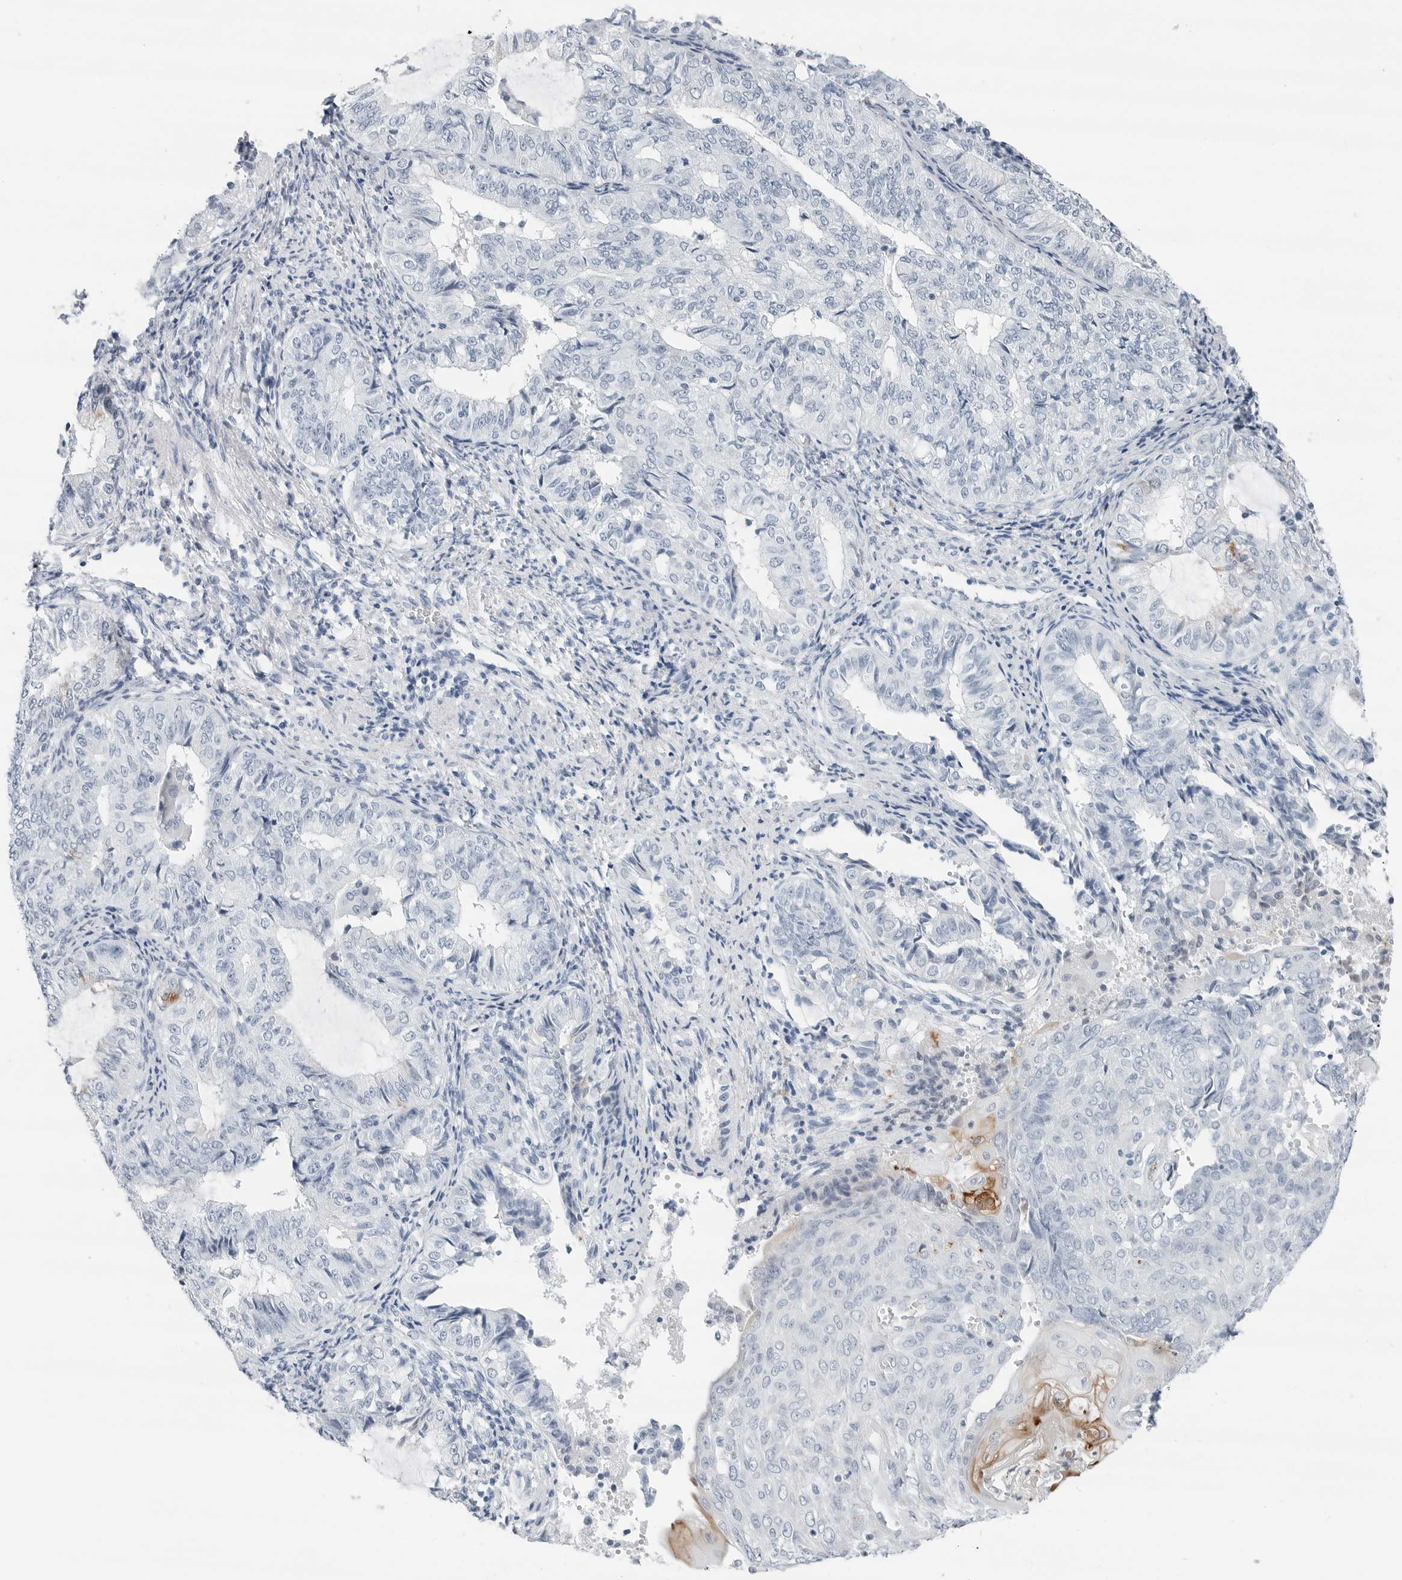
{"staining": {"intensity": "negative", "quantity": "none", "location": "none"}, "tissue": "endometrial cancer", "cell_type": "Tumor cells", "image_type": "cancer", "snomed": [{"axis": "morphology", "description": "Adenocarcinoma, NOS"}, {"axis": "topography", "description": "Endometrium"}], "caption": "IHC photomicrograph of endometrial cancer (adenocarcinoma) stained for a protein (brown), which demonstrates no expression in tumor cells. (DAB immunohistochemistry with hematoxylin counter stain).", "gene": "SLPI", "patient": {"sex": "female", "age": 32}}